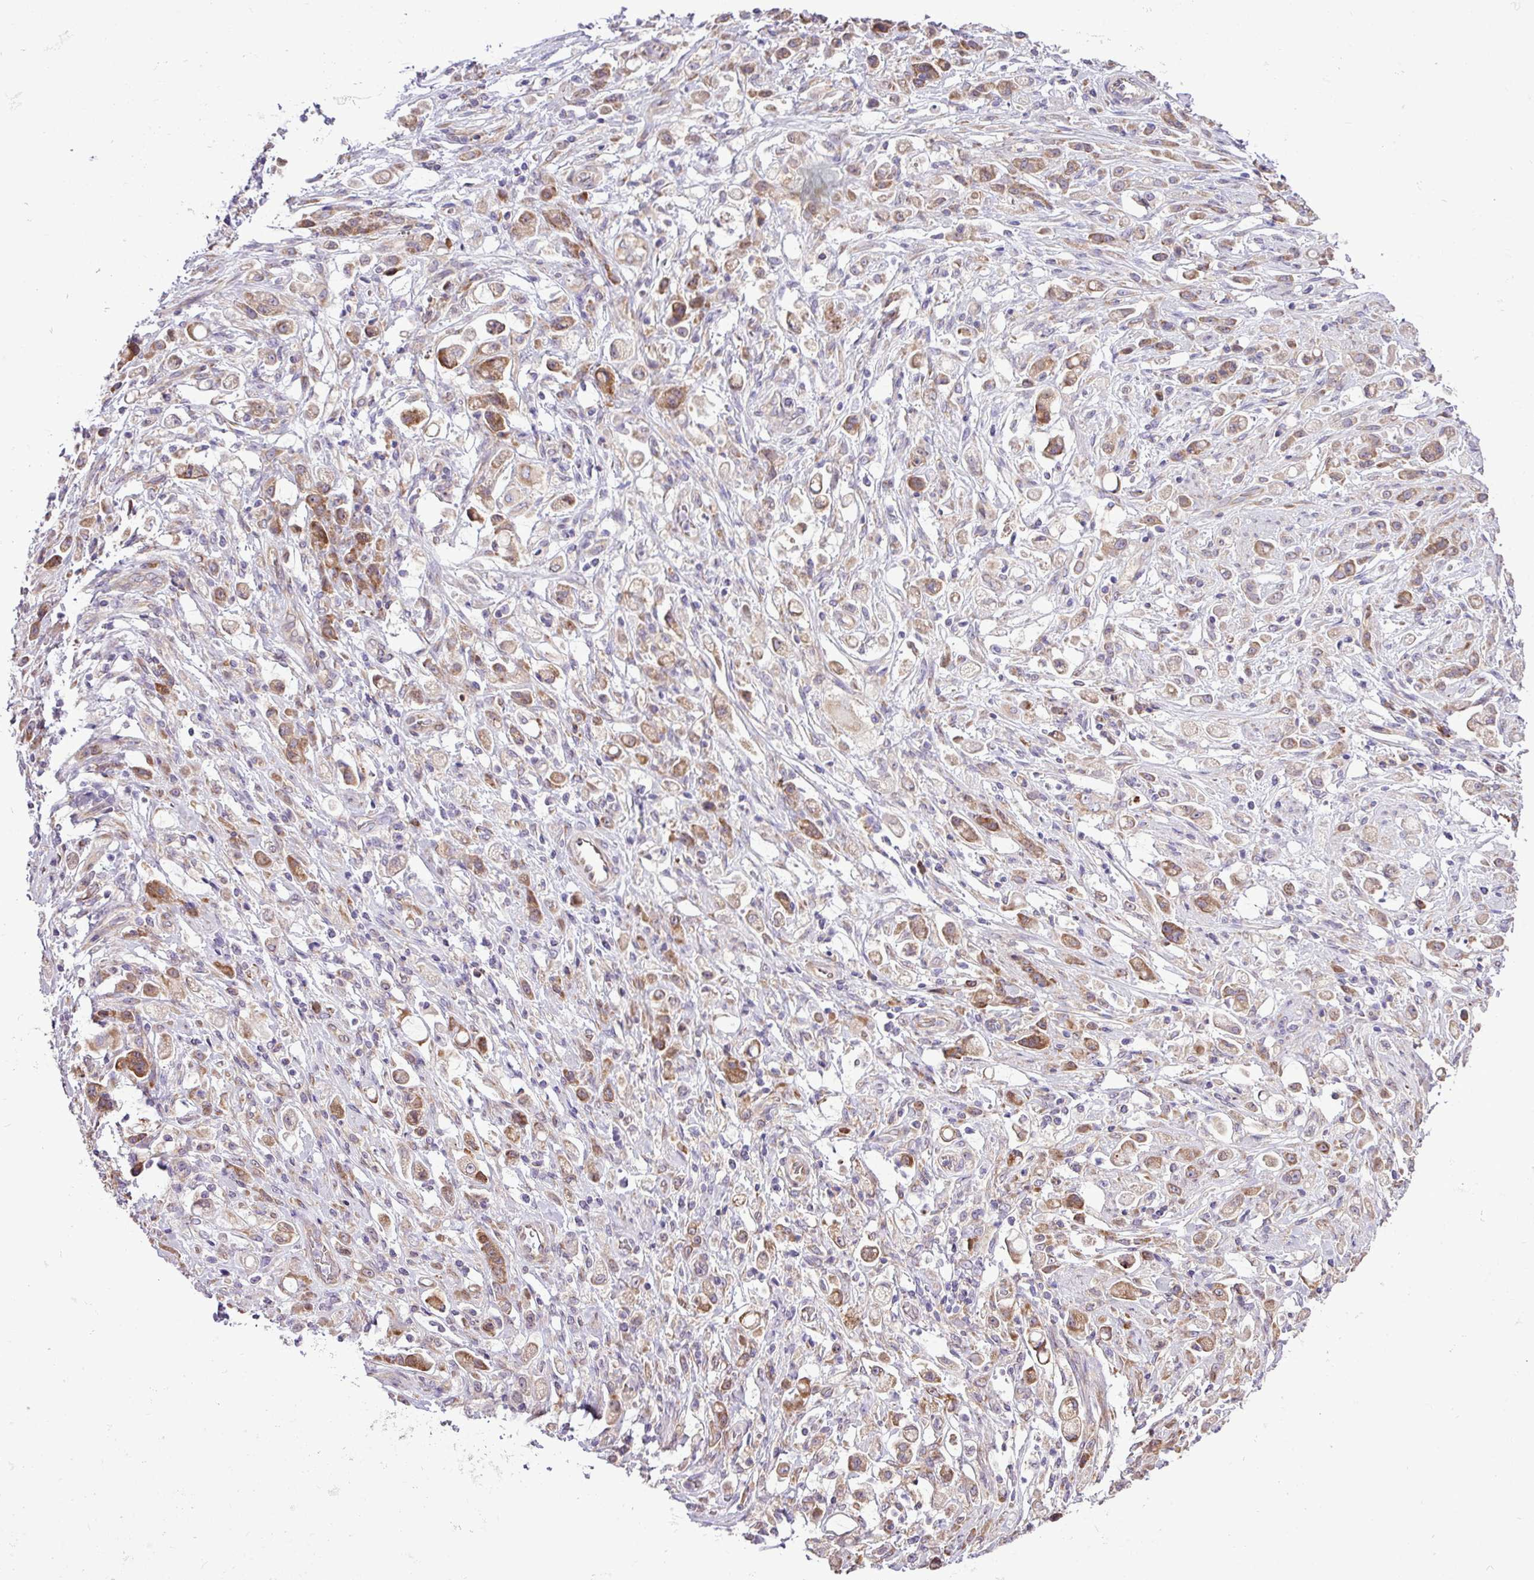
{"staining": {"intensity": "moderate", "quantity": "25%-75%", "location": "cytoplasmic/membranous"}, "tissue": "stomach cancer", "cell_type": "Tumor cells", "image_type": "cancer", "snomed": [{"axis": "morphology", "description": "Adenocarcinoma, NOS"}, {"axis": "topography", "description": "Stomach"}], "caption": "Stomach cancer (adenocarcinoma) tissue shows moderate cytoplasmic/membranous staining in approximately 25%-75% of tumor cells", "gene": "RPL13", "patient": {"sex": "female", "age": 60}}